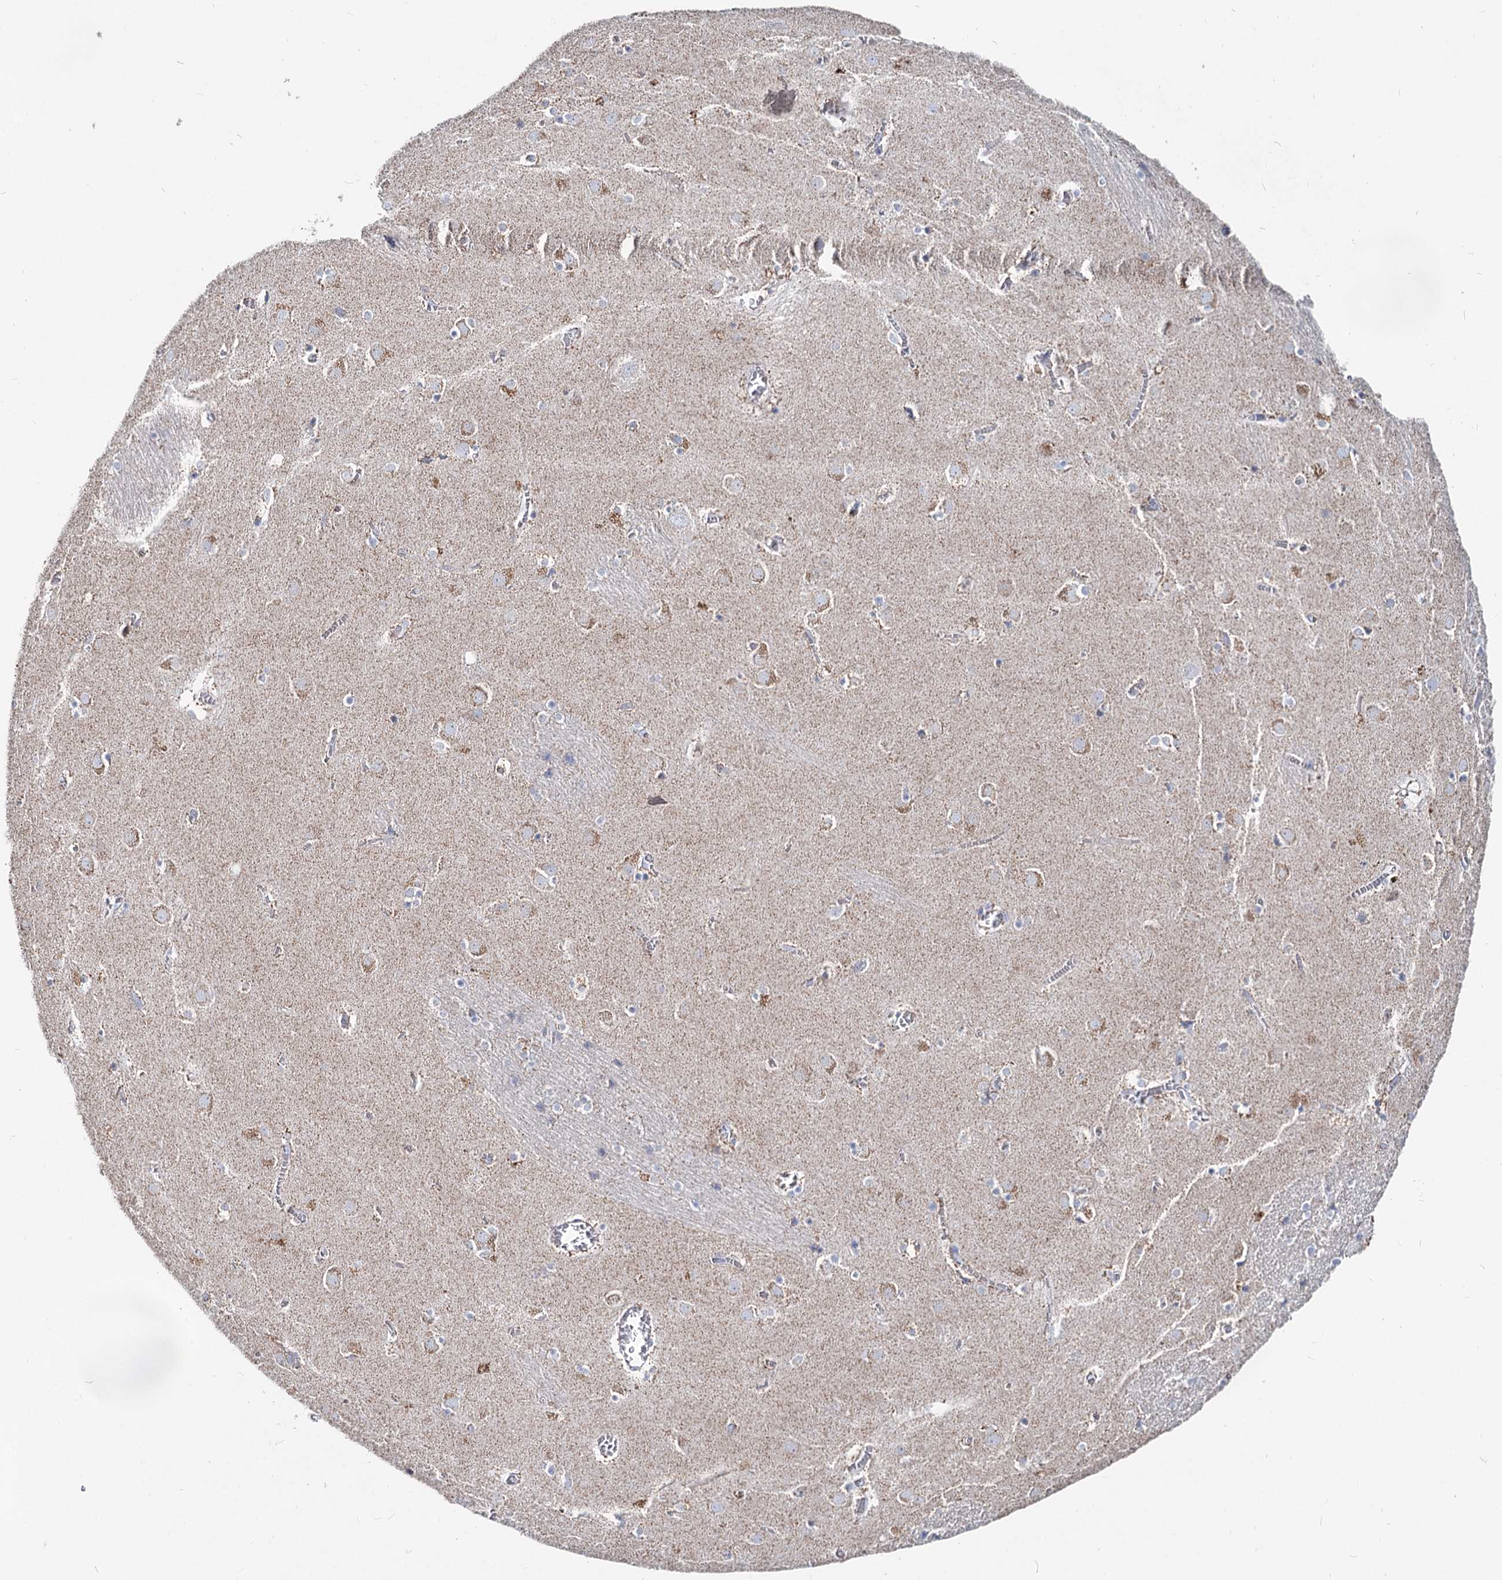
{"staining": {"intensity": "negative", "quantity": "none", "location": "none"}, "tissue": "caudate", "cell_type": "Glial cells", "image_type": "normal", "snomed": [{"axis": "morphology", "description": "Normal tissue, NOS"}, {"axis": "topography", "description": "Lateral ventricle wall"}], "caption": "IHC photomicrograph of normal human caudate stained for a protein (brown), which displays no staining in glial cells.", "gene": "MCCC2", "patient": {"sex": "male", "age": 70}}